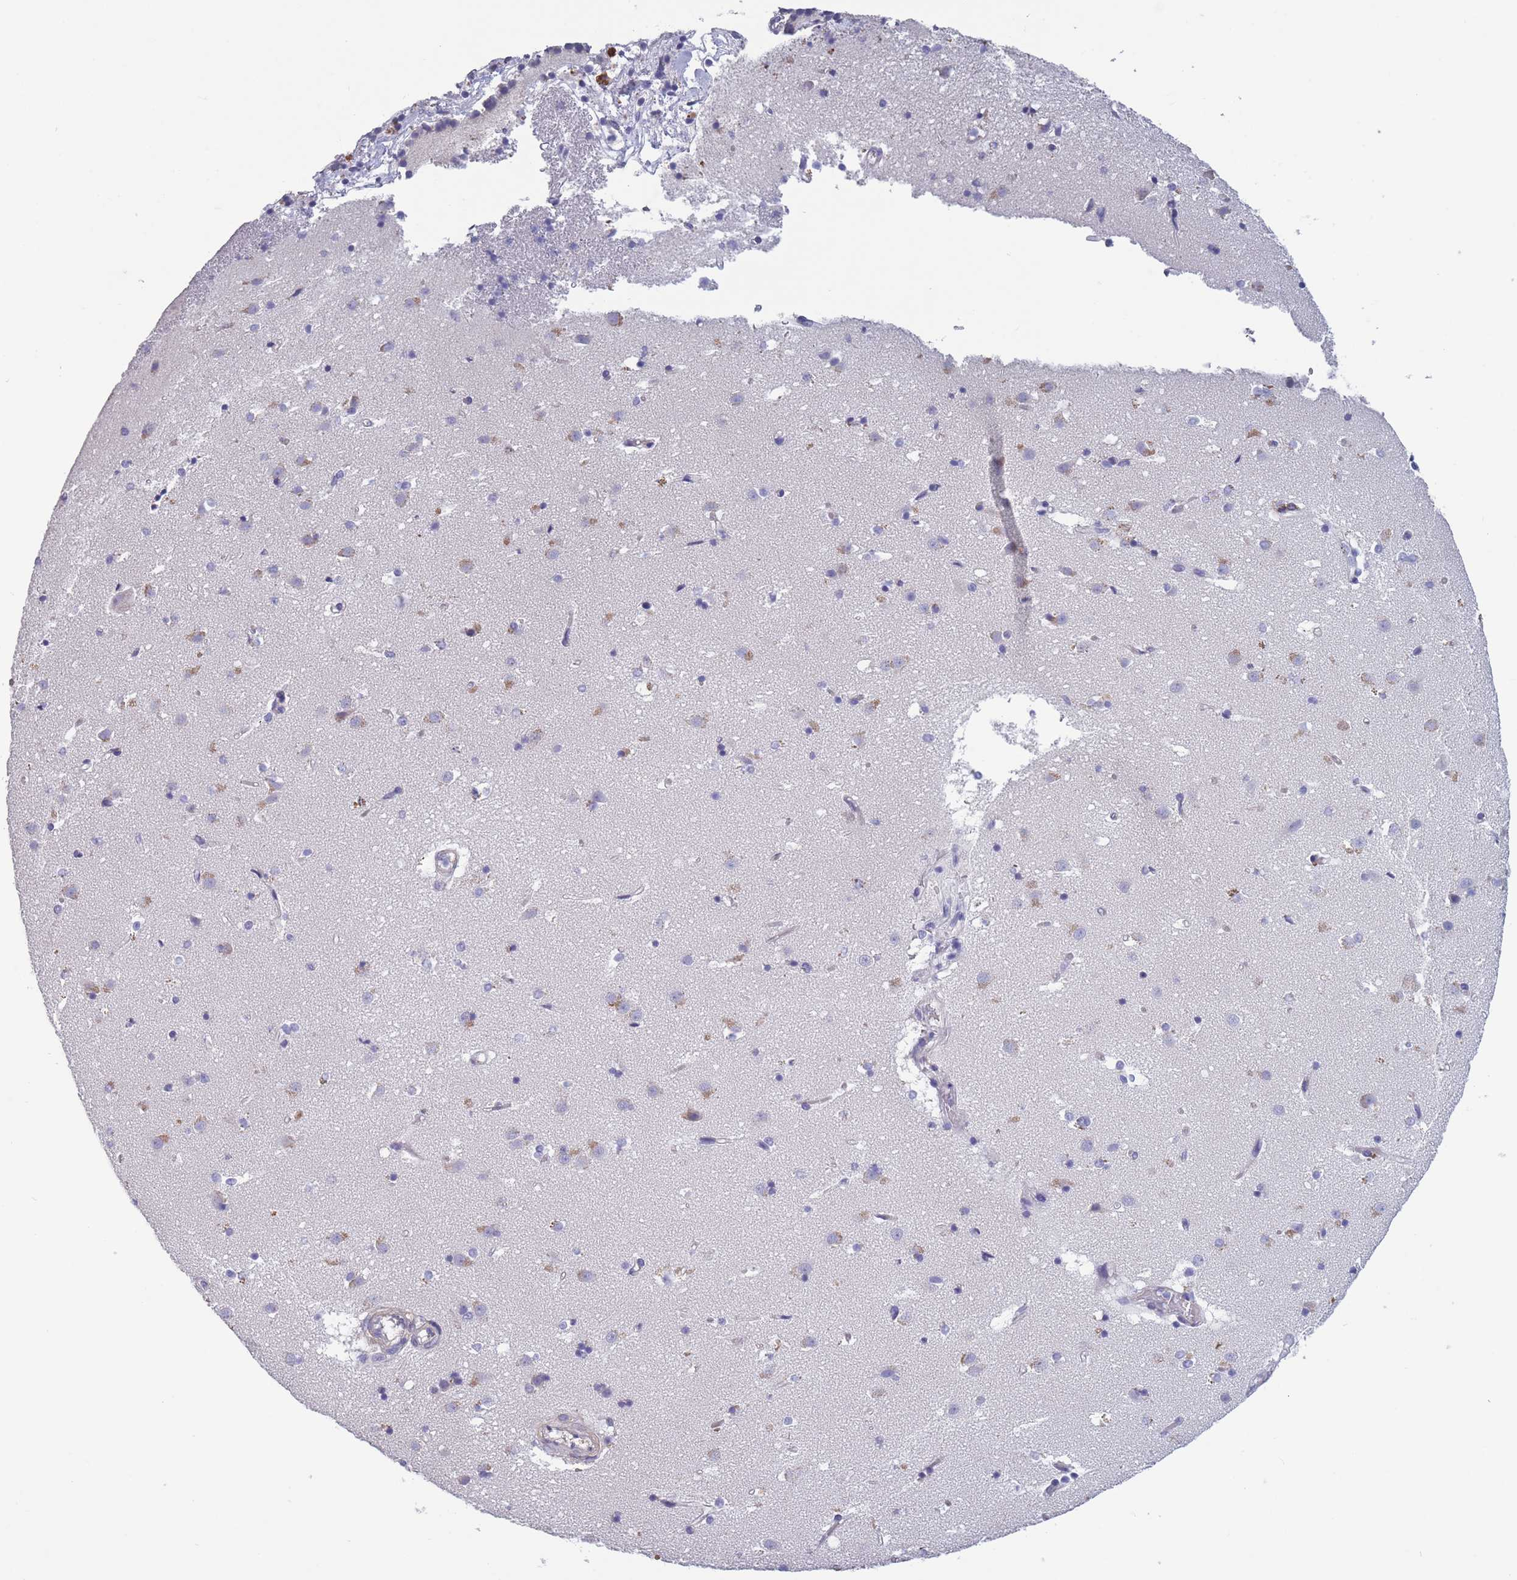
{"staining": {"intensity": "negative", "quantity": "none", "location": "none"}, "tissue": "caudate", "cell_type": "Glial cells", "image_type": "normal", "snomed": [{"axis": "morphology", "description": "Normal tissue, NOS"}, {"axis": "topography", "description": "Lateral ventricle wall"}], "caption": "A high-resolution histopathology image shows IHC staining of benign caudate, which demonstrates no significant positivity in glial cells.", "gene": "OR4C5", "patient": {"sex": "male", "age": 58}}